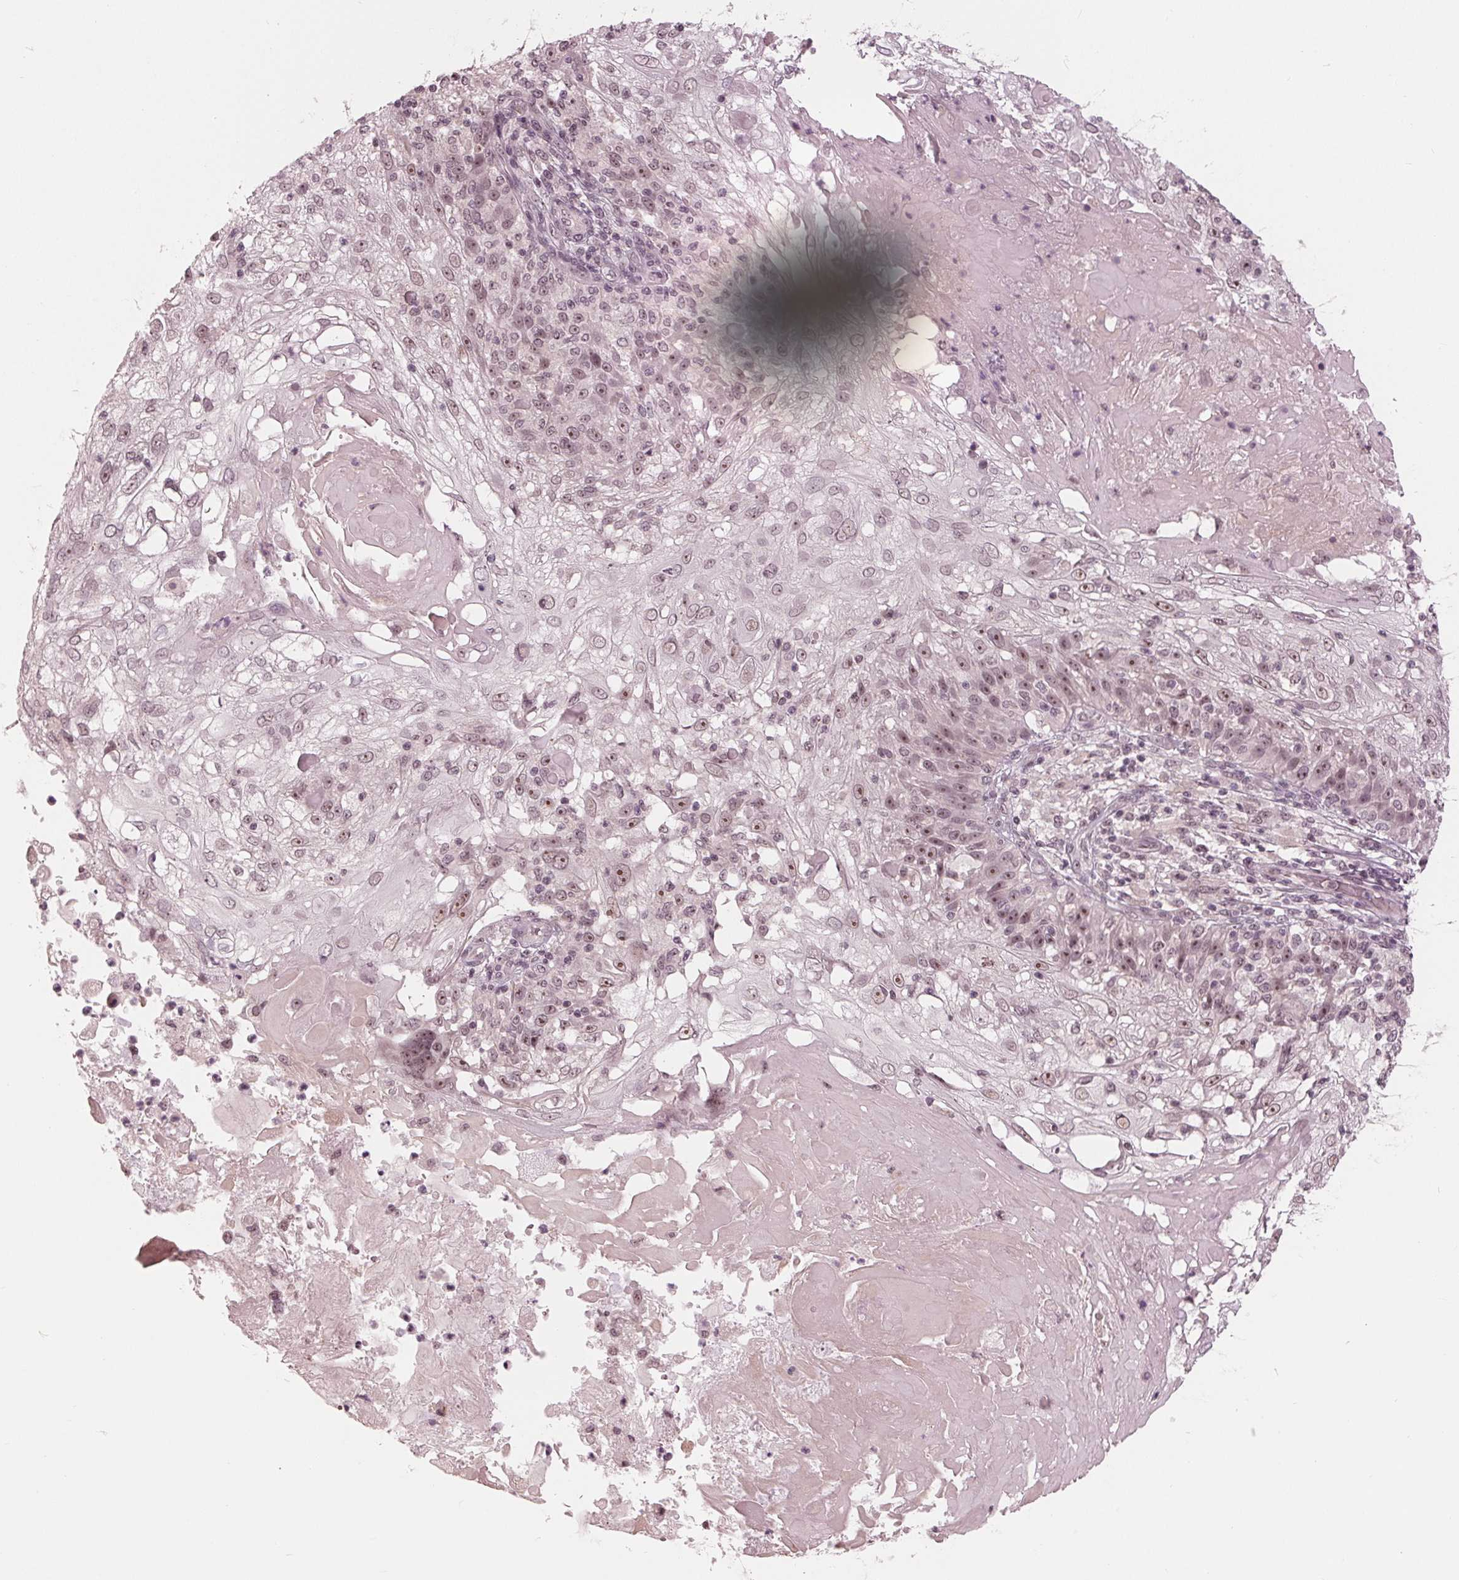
{"staining": {"intensity": "moderate", "quantity": ">75%", "location": "nuclear"}, "tissue": "skin cancer", "cell_type": "Tumor cells", "image_type": "cancer", "snomed": [{"axis": "morphology", "description": "Normal tissue, NOS"}, {"axis": "morphology", "description": "Squamous cell carcinoma, NOS"}, {"axis": "topography", "description": "Skin"}], "caption": "Skin squamous cell carcinoma tissue exhibits moderate nuclear staining in approximately >75% of tumor cells", "gene": "SLX4", "patient": {"sex": "female", "age": 83}}